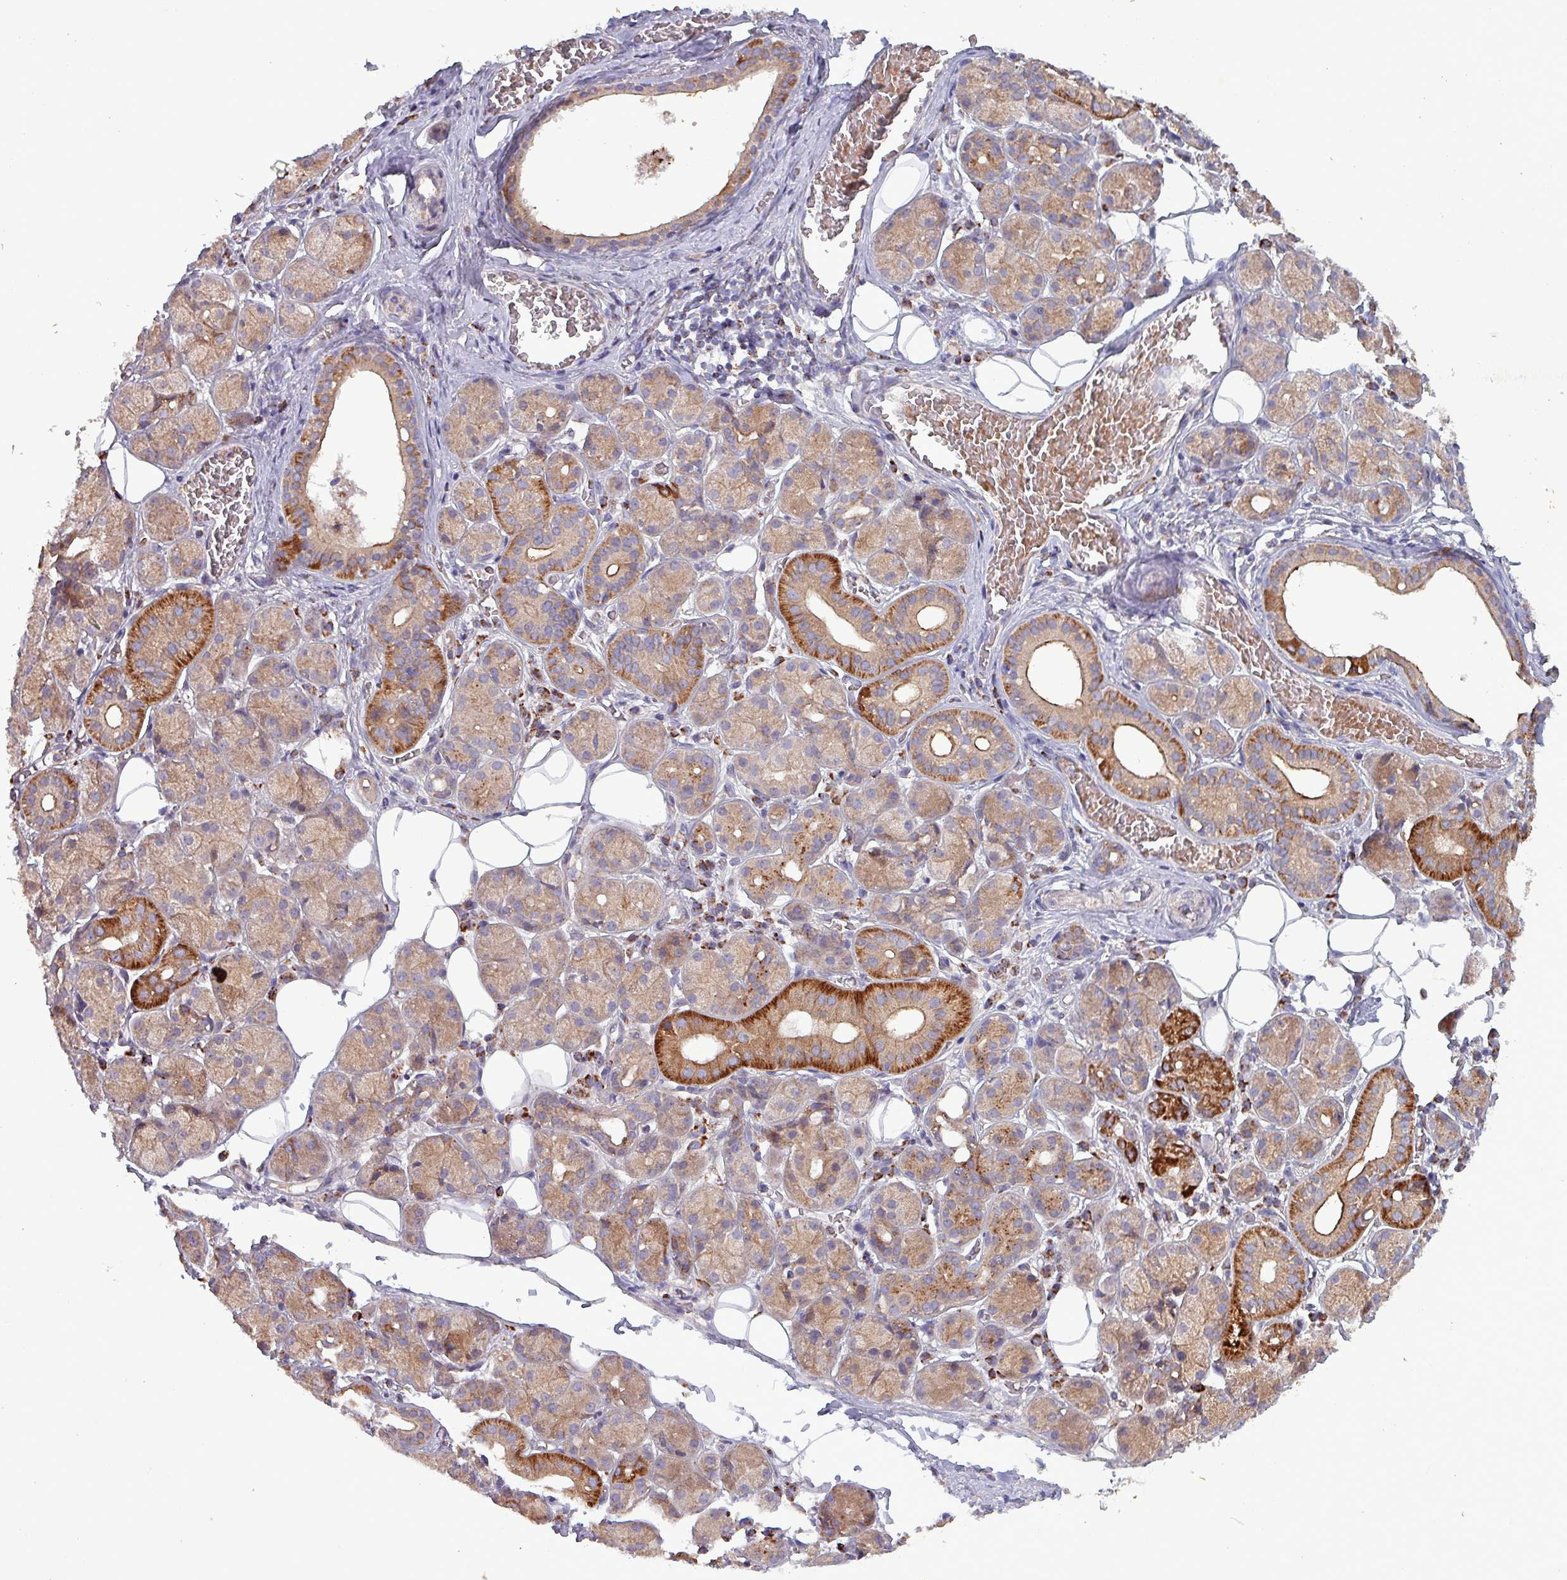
{"staining": {"intensity": "strong", "quantity": "25%-75%", "location": "cytoplasmic/membranous"}, "tissue": "salivary gland", "cell_type": "Glandular cells", "image_type": "normal", "snomed": [{"axis": "morphology", "description": "Squamous cell carcinoma, NOS"}, {"axis": "topography", "description": "Skin"}, {"axis": "topography", "description": "Head-Neck"}], "caption": "A high-resolution histopathology image shows immunohistochemistry staining of benign salivary gland, which exhibits strong cytoplasmic/membranous staining in approximately 25%-75% of glandular cells. (brown staining indicates protein expression, while blue staining denotes nuclei).", "gene": "ZNF322", "patient": {"sex": "male", "age": 80}}